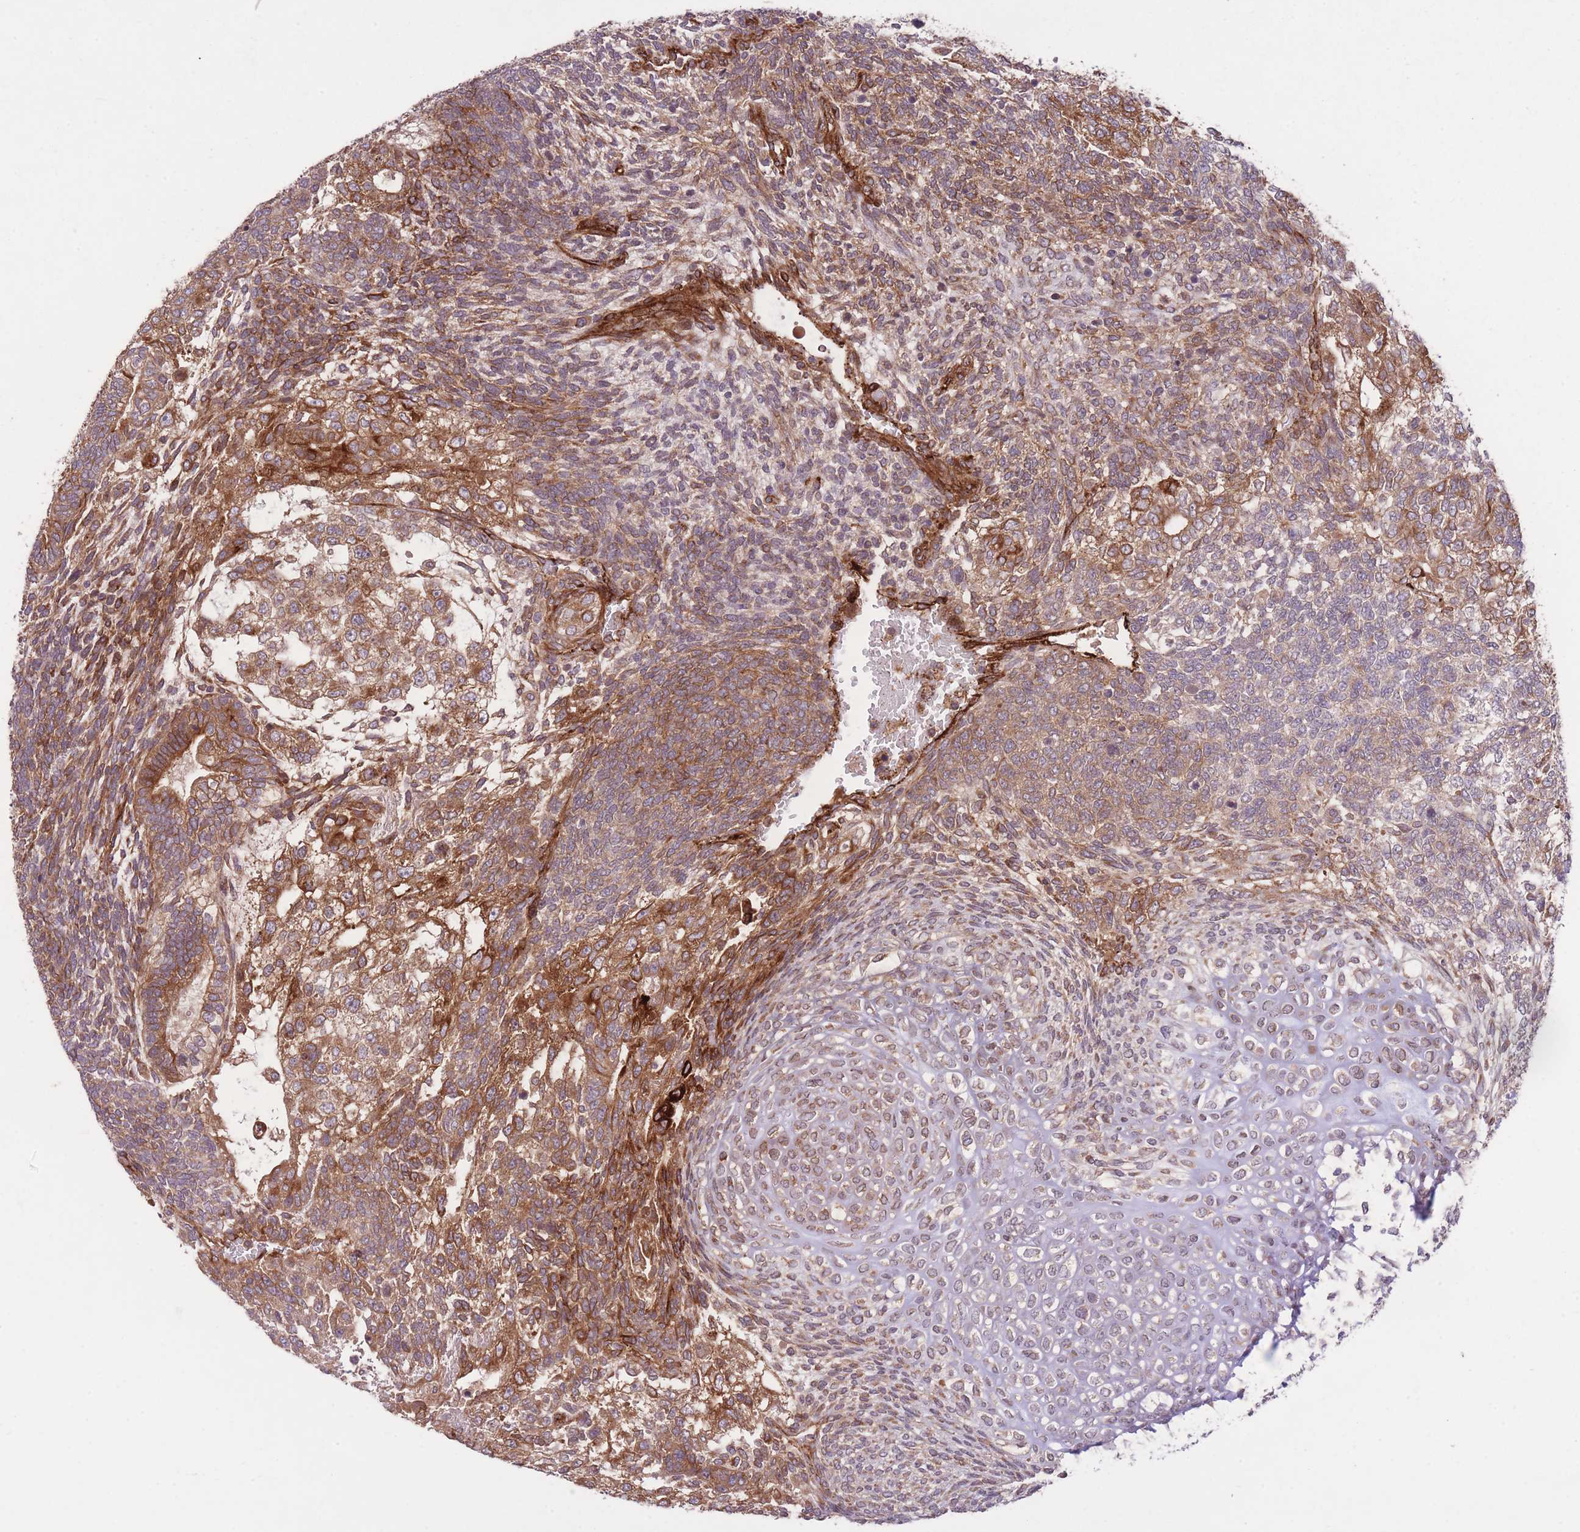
{"staining": {"intensity": "strong", "quantity": ">75%", "location": "cytoplasmic/membranous"}, "tissue": "testis cancer", "cell_type": "Tumor cells", "image_type": "cancer", "snomed": [{"axis": "morphology", "description": "Carcinoma, Embryonal, NOS"}, {"axis": "topography", "description": "Testis"}], "caption": "Protein expression analysis of human embryonal carcinoma (testis) reveals strong cytoplasmic/membranous expression in approximately >75% of tumor cells.", "gene": "CISH", "patient": {"sex": "male", "age": 23}}